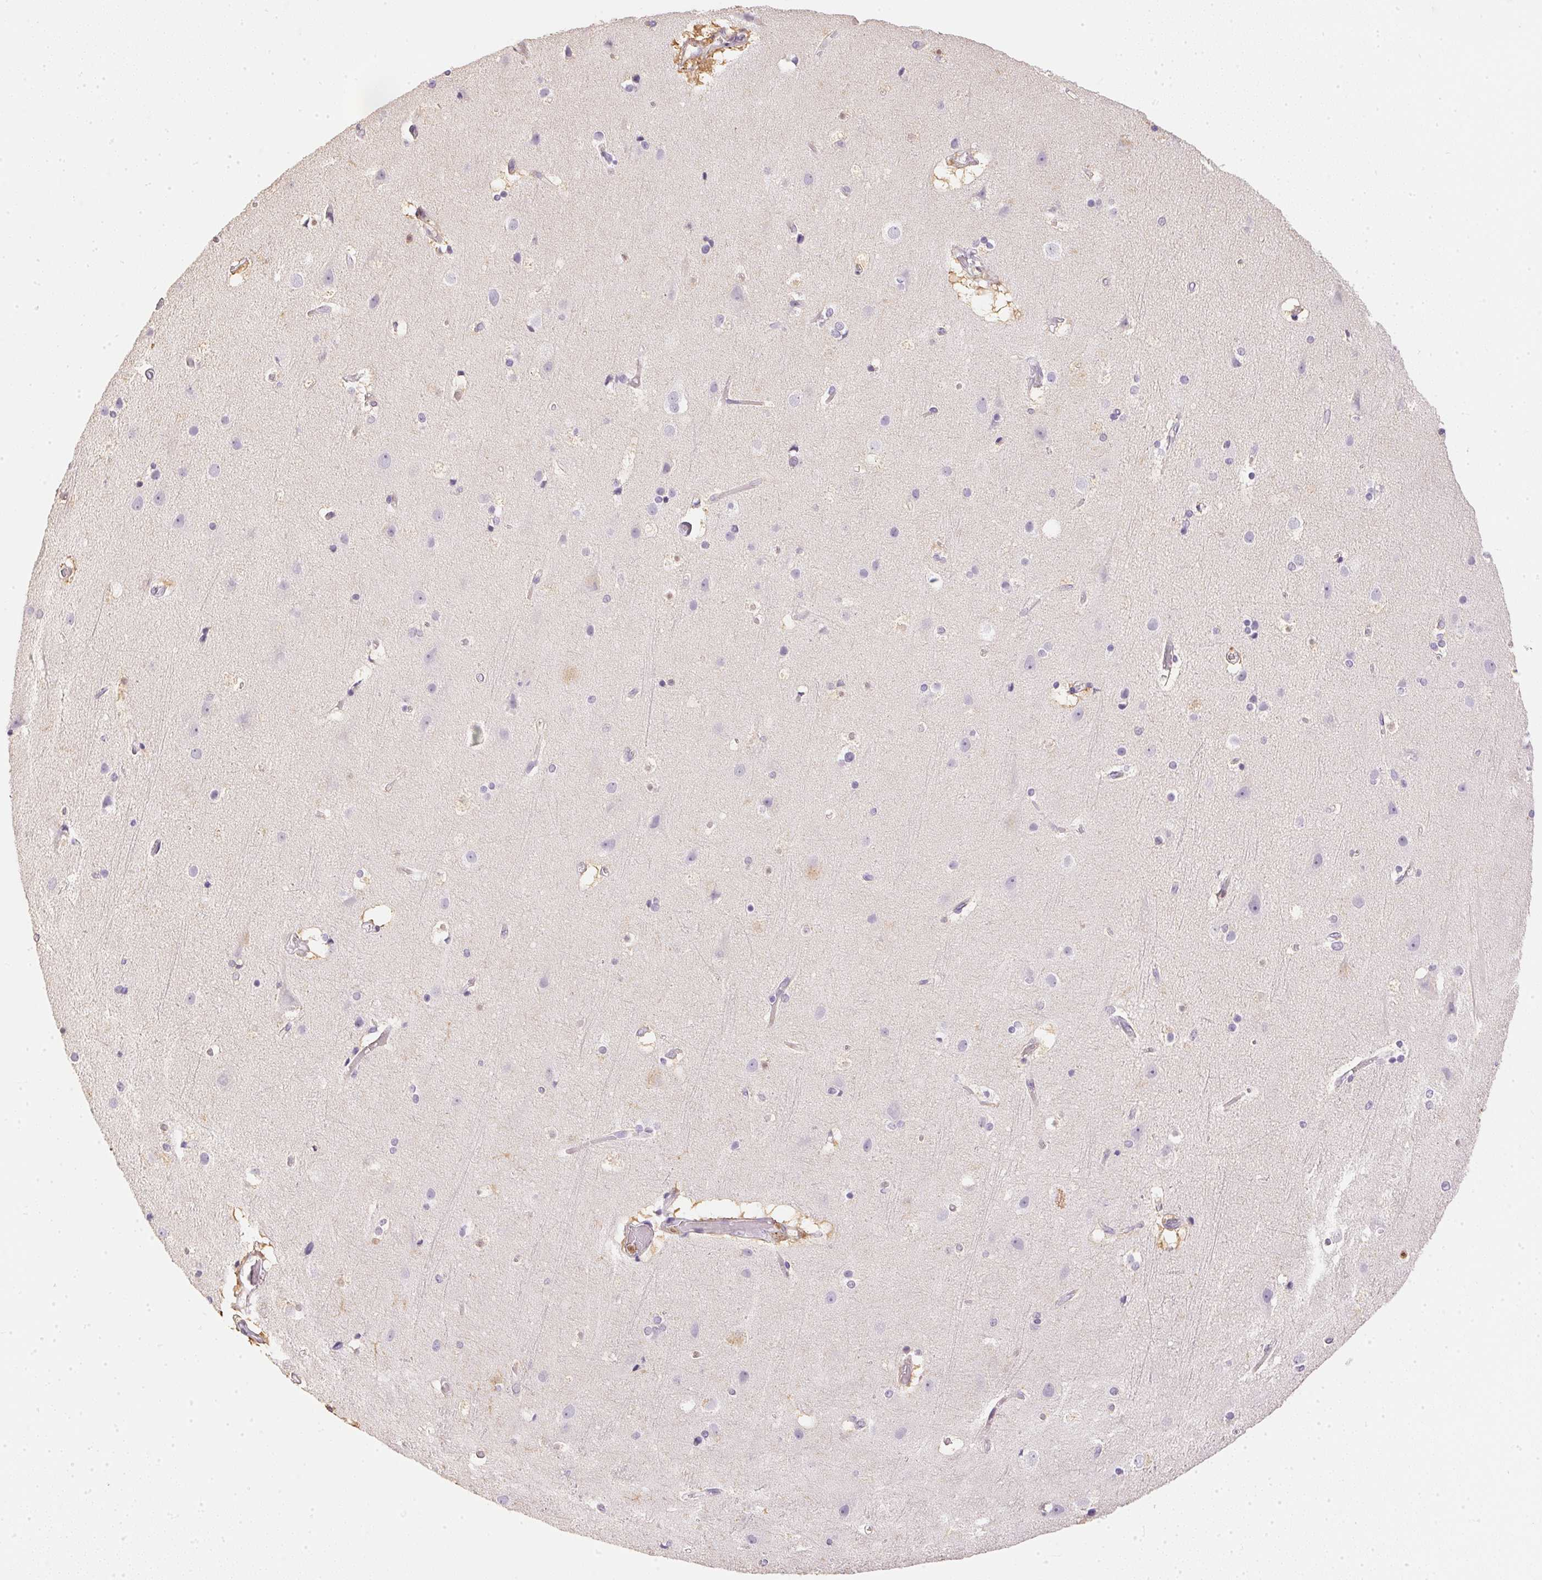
{"staining": {"intensity": "negative", "quantity": "none", "location": "none"}, "tissue": "cerebral cortex", "cell_type": "Endothelial cells", "image_type": "normal", "snomed": [{"axis": "morphology", "description": "Normal tissue, NOS"}, {"axis": "topography", "description": "Cerebral cortex"}], "caption": "Endothelial cells are negative for brown protein staining in unremarkable cerebral cortex. (DAB IHC with hematoxylin counter stain).", "gene": "S100A3", "patient": {"sex": "female", "age": 52}}